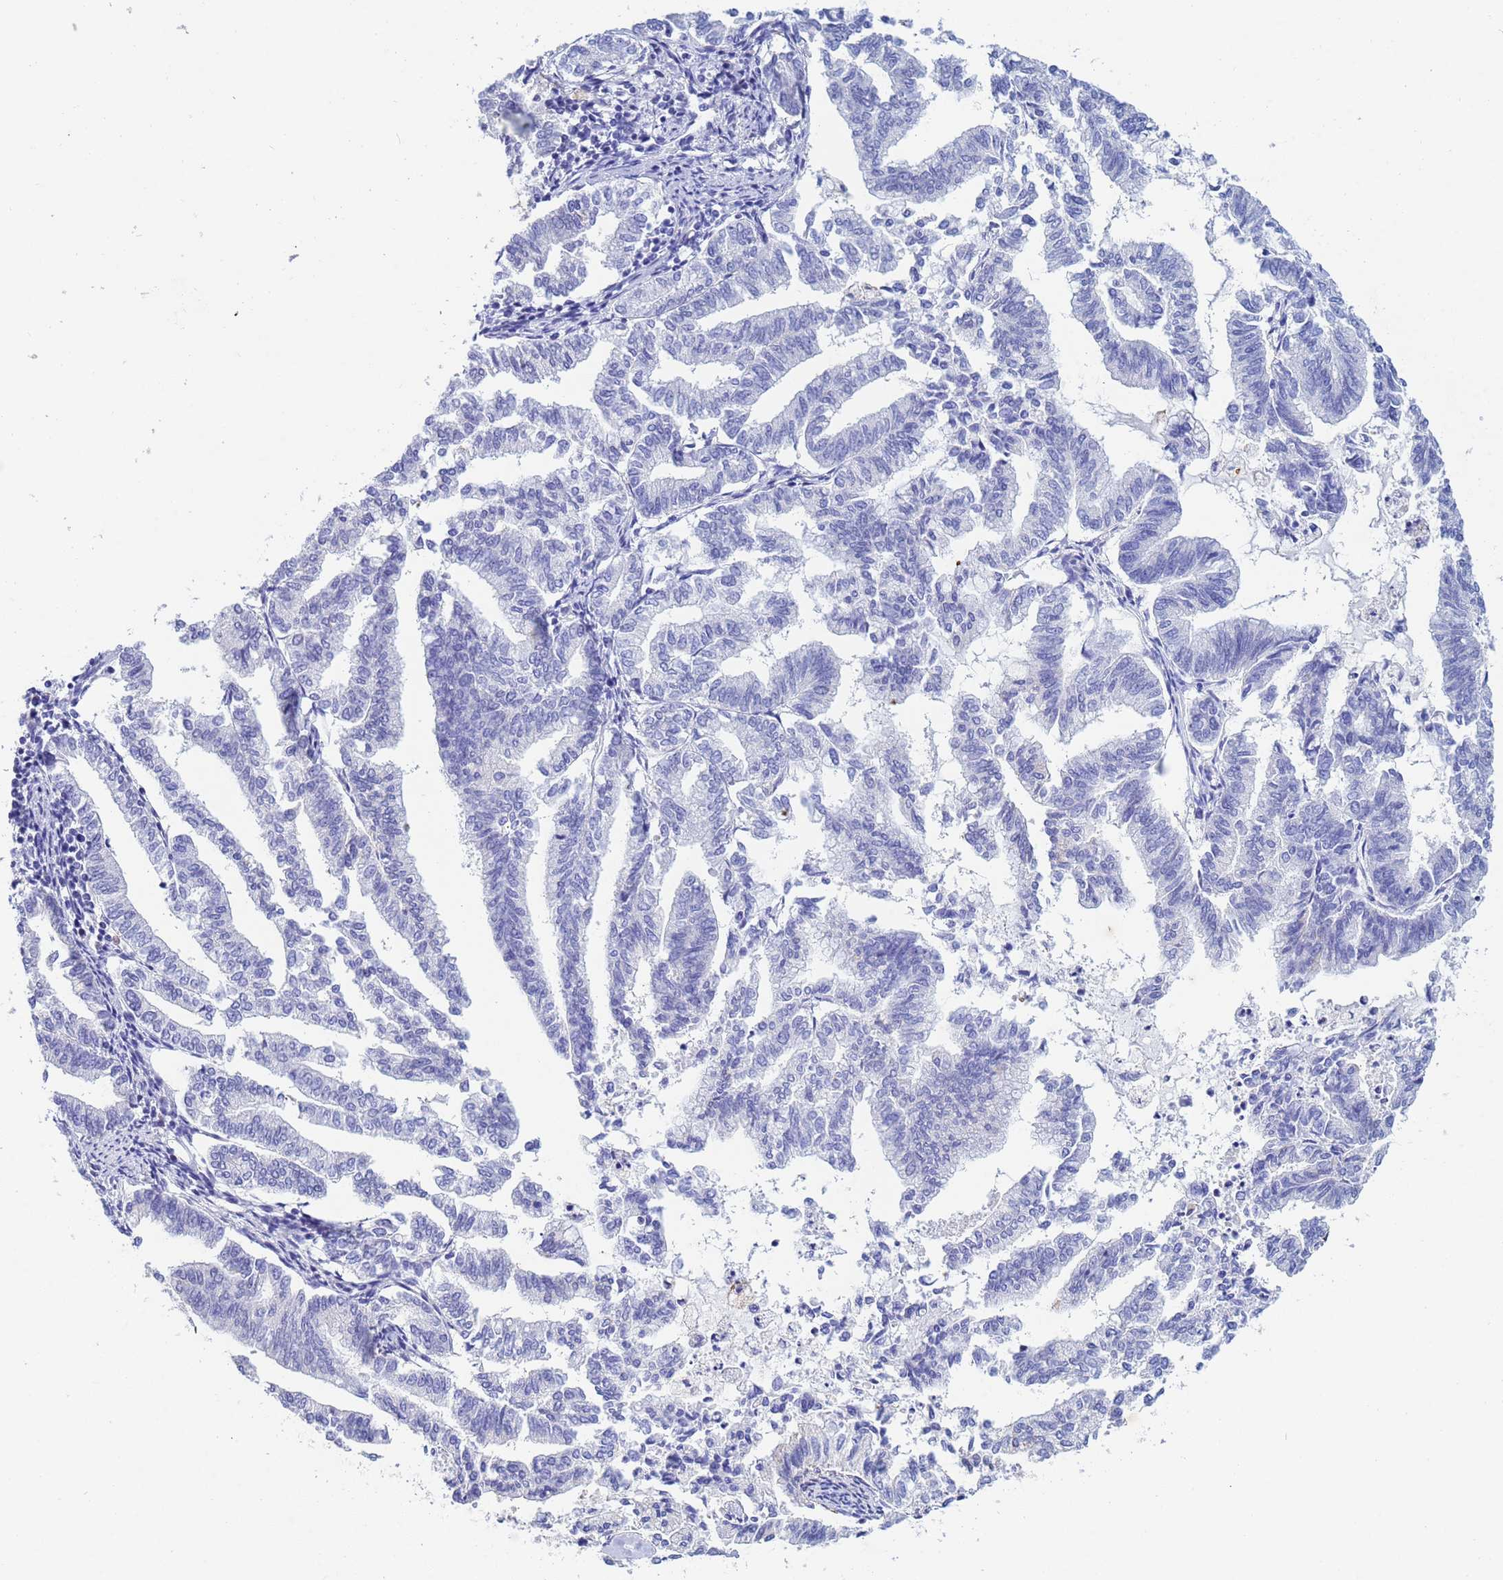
{"staining": {"intensity": "negative", "quantity": "none", "location": "none"}, "tissue": "endometrial cancer", "cell_type": "Tumor cells", "image_type": "cancer", "snomed": [{"axis": "morphology", "description": "Adenocarcinoma, NOS"}, {"axis": "topography", "description": "Endometrium"}], "caption": "The image reveals no staining of tumor cells in endometrial adenocarcinoma. (DAB immunohistochemistry visualized using brightfield microscopy, high magnification).", "gene": "CSTB", "patient": {"sex": "female", "age": 79}}